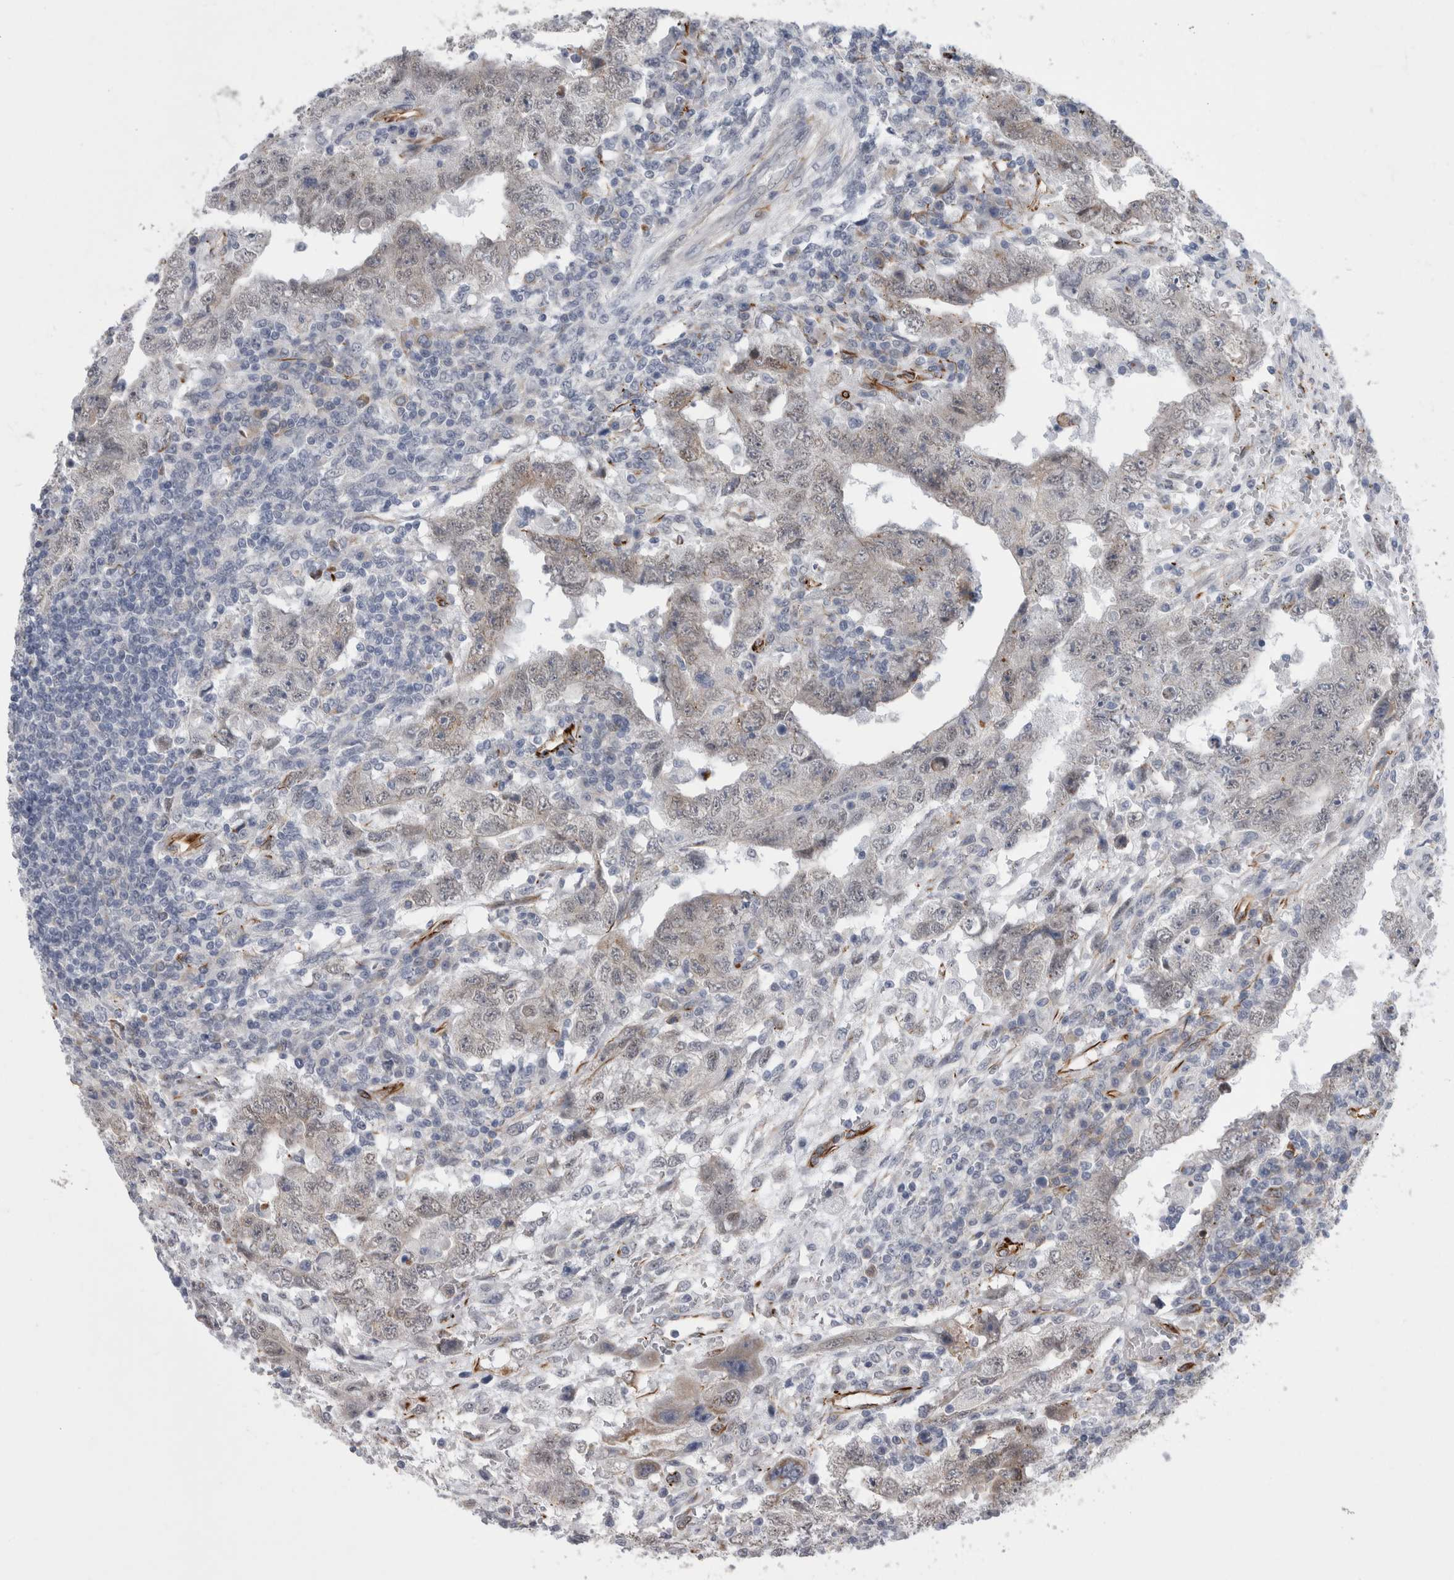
{"staining": {"intensity": "negative", "quantity": "none", "location": "none"}, "tissue": "testis cancer", "cell_type": "Tumor cells", "image_type": "cancer", "snomed": [{"axis": "morphology", "description": "Carcinoma, Embryonal, NOS"}, {"axis": "topography", "description": "Testis"}], "caption": "High magnification brightfield microscopy of testis embryonal carcinoma stained with DAB (brown) and counterstained with hematoxylin (blue): tumor cells show no significant staining.", "gene": "FAM83H", "patient": {"sex": "male", "age": 26}}